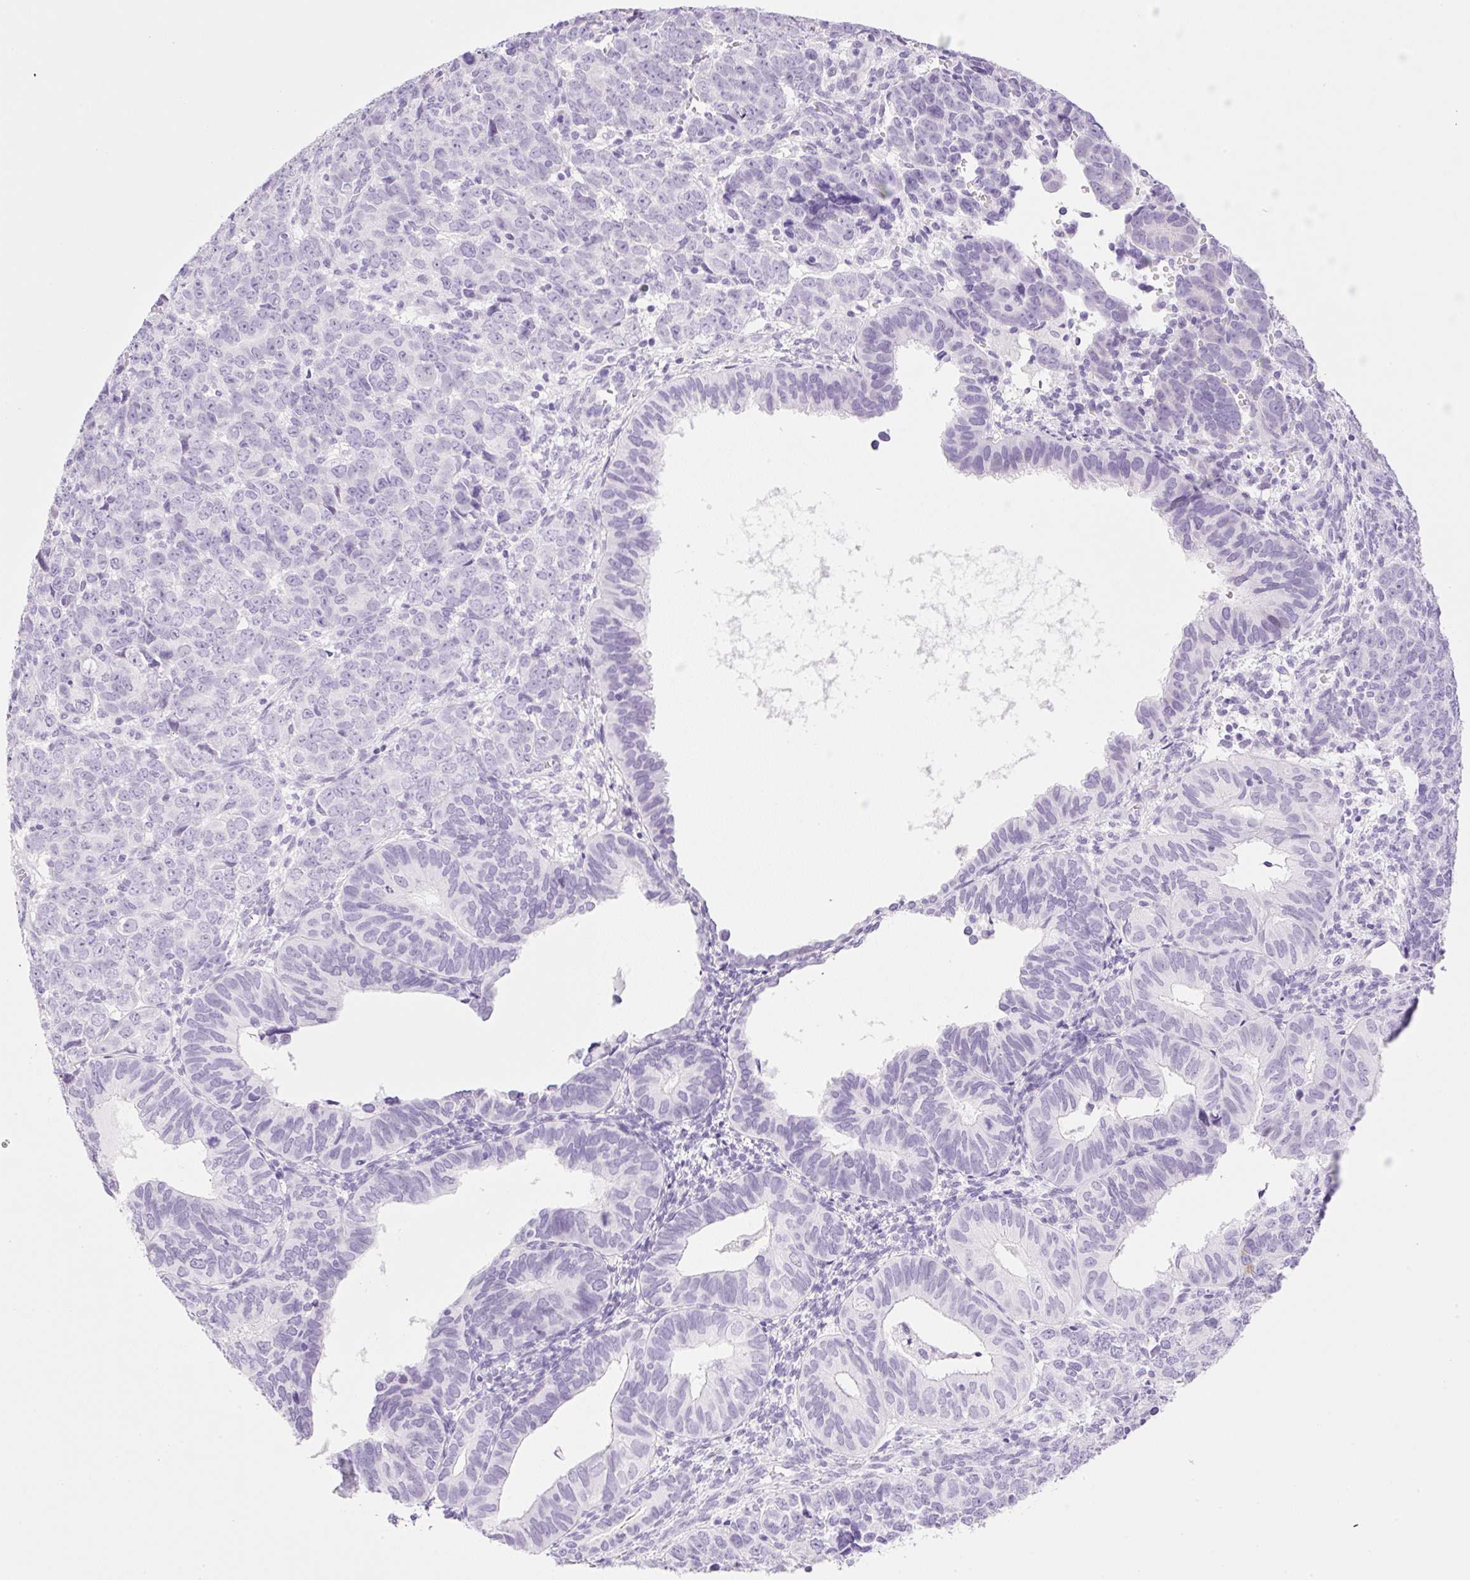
{"staining": {"intensity": "negative", "quantity": "none", "location": "none"}, "tissue": "endometrial cancer", "cell_type": "Tumor cells", "image_type": "cancer", "snomed": [{"axis": "morphology", "description": "Adenocarcinoma, NOS"}, {"axis": "topography", "description": "Endometrium"}], "caption": "Histopathology image shows no significant protein positivity in tumor cells of endometrial adenocarcinoma.", "gene": "SPRR4", "patient": {"sex": "female", "age": 82}}